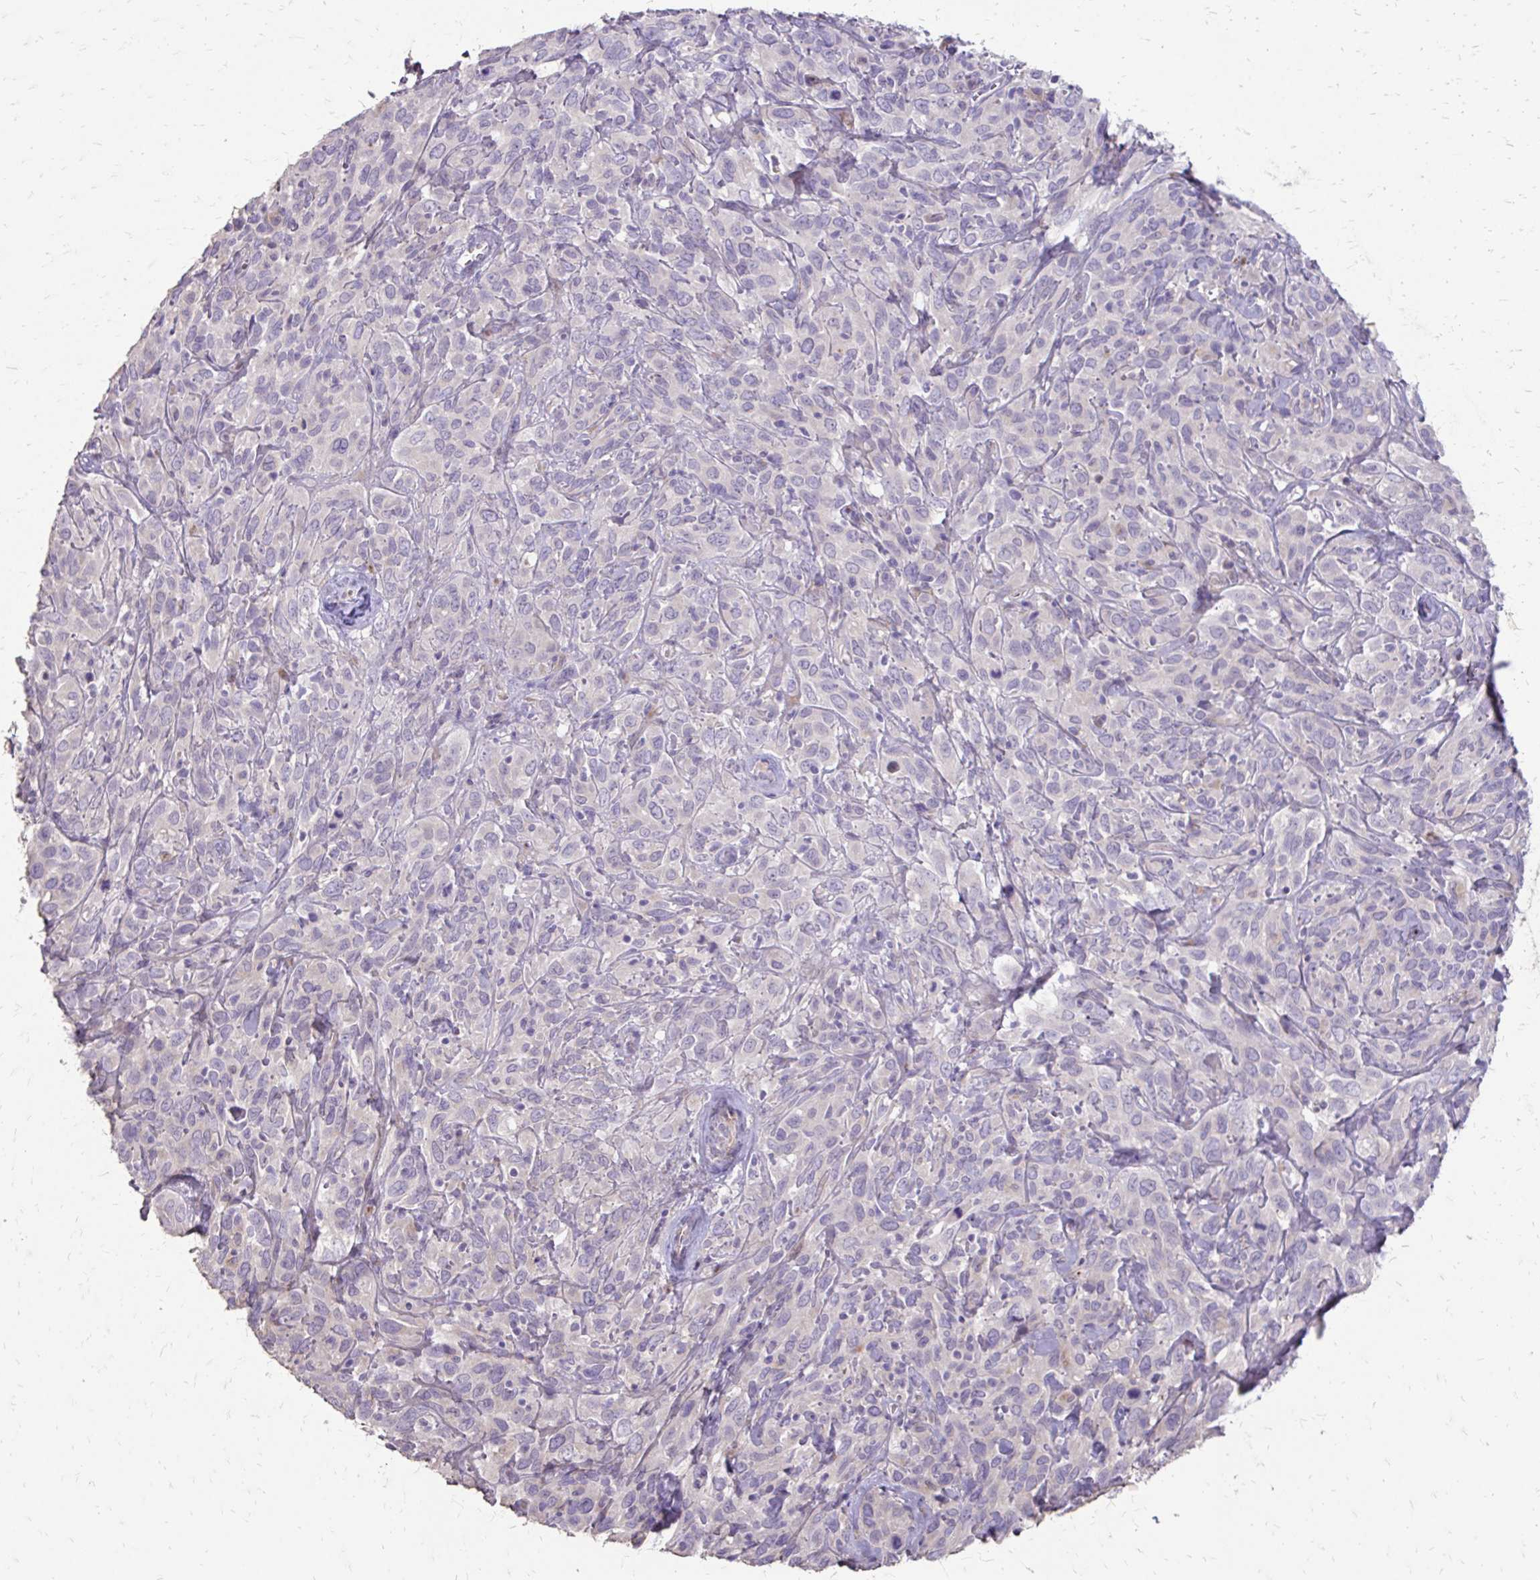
{"staining": {"intensity": "negative", "quantity": "none", "location": "none"}, "tissue": "cervical cancer", "cell_type": "Tumor cells", "image_type": "cancer", "snomed": [{"axis": "morphology", "description": "Normal tissue, NOS"}, {"axis": "morphology", "description": "Squamous cell carcinoma, NOS"}, {"axis": "topography", "description": "Cervix"}], "caption": "A high-resolution histopathology image shows immunohistochemistry staining of cervical cancer, which reveals no significant expression in tumor cells.", "gene": "MYORG", "patient": {"sex": "female", "age": 51}}